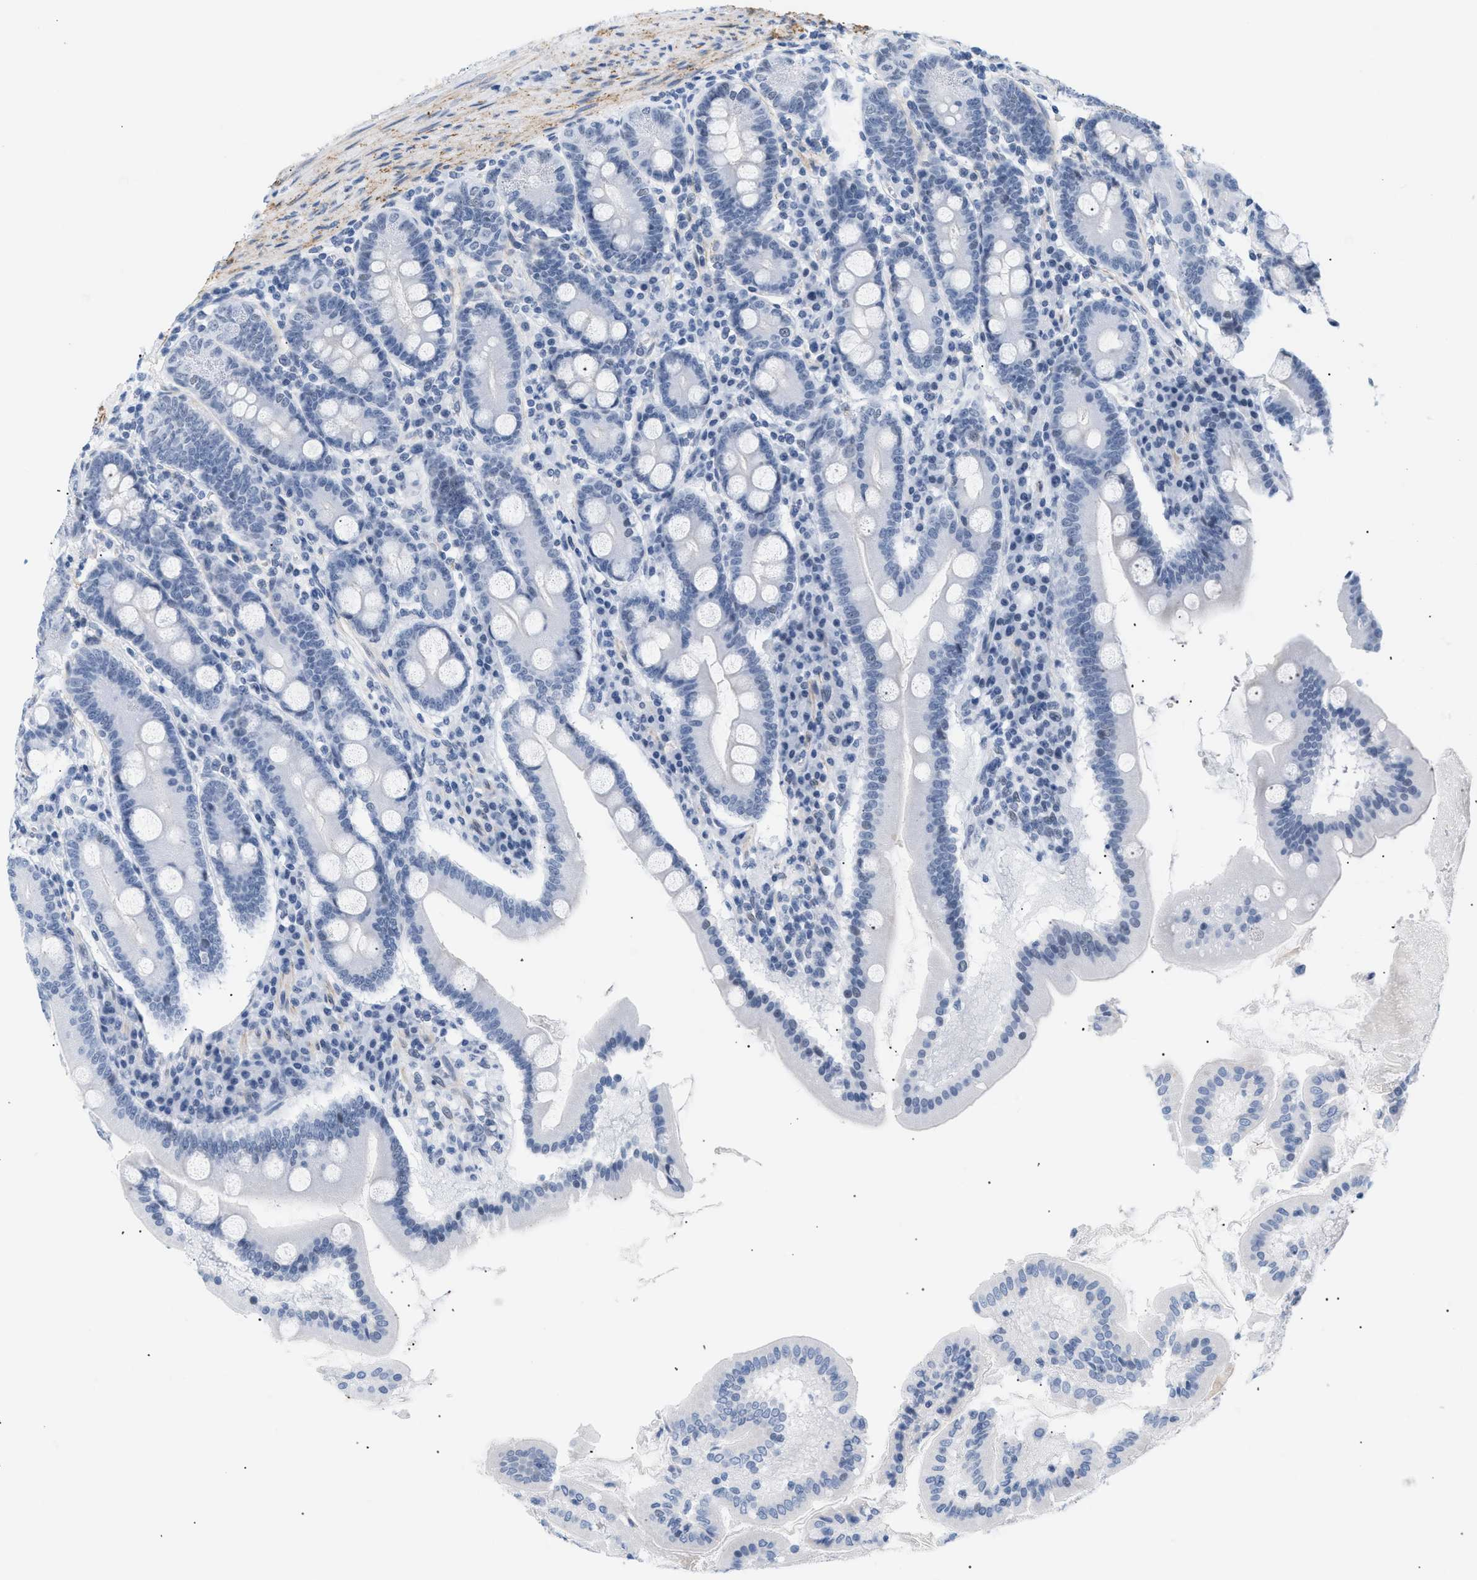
{"staining": {"intensity": "negative", "quantity": "none", "location": "none"}, "tissue": "duodenum", "cell_type": "Glandular cells", "image_type": "normal", "snomed": [{"axis": "morphology", "description": "Normal tissue, NOS"}, {"axis": "topography", "description": "Duodenum"}], "caption": "Immunohistochemistry of benign human duodenum reveals no staining in glandular cells.", "gene": "ELN", "patient": {"sex": "male", "age": 50}}